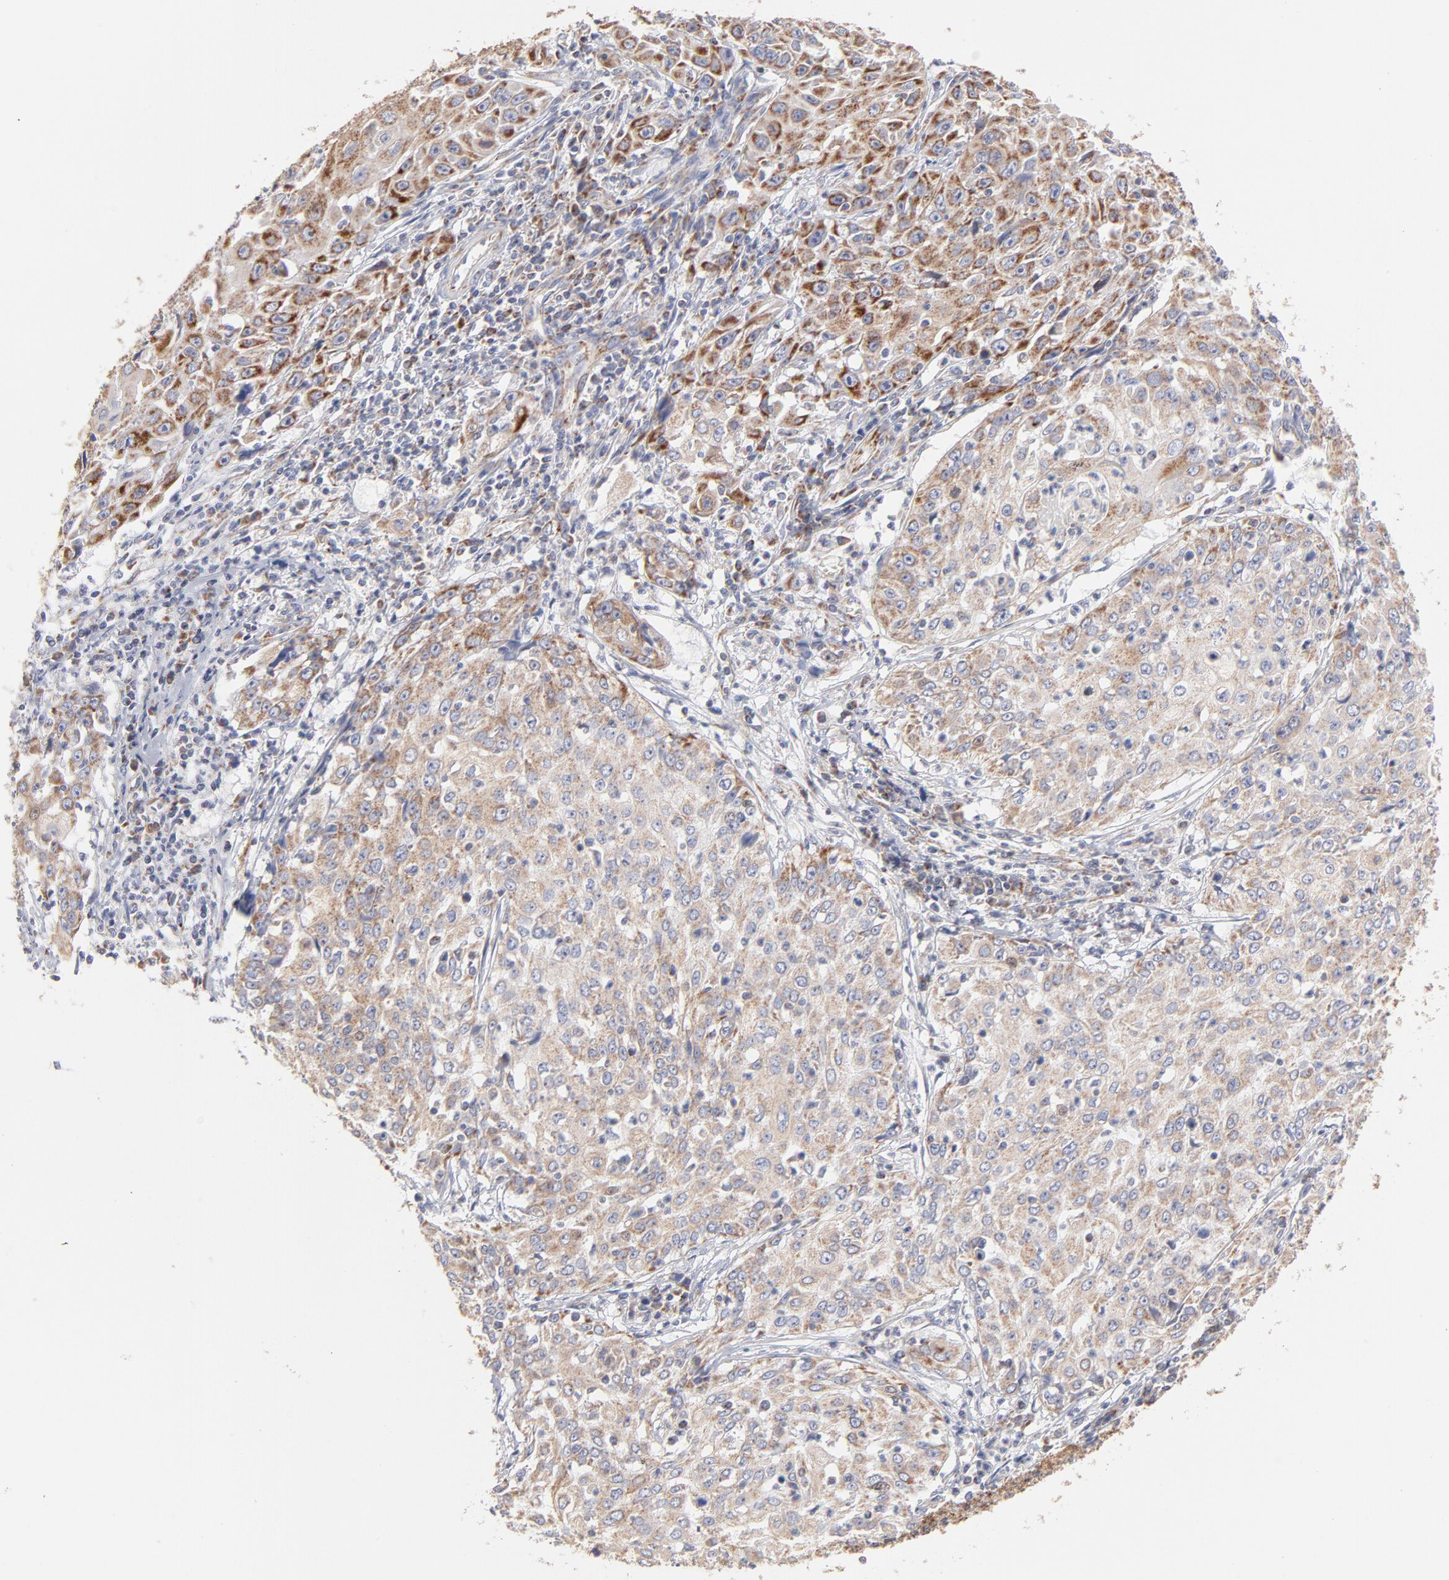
{"staining": {"intensity": "moderate", "quantity": ">75%", "location": "cytoplasmic/membranous"}, "tissue": "cervical cancer", "cell_type": "Tumor cells", "image_type": "cancer", "snomed": [{"axis": "morphology", "description": "Squamous cell carcinoma, NOS"}, {"axis": "topography", "description": "Cervix"}], "caption": "Immunohistochemical staining of human cervical squamous cell carcinoma shows medium levels of moderate cytoplasmic/membranous expression in about >75% of tumor cells.", "gene": "TIMM8A", "patient": {"sex": "female", "age": 39}}